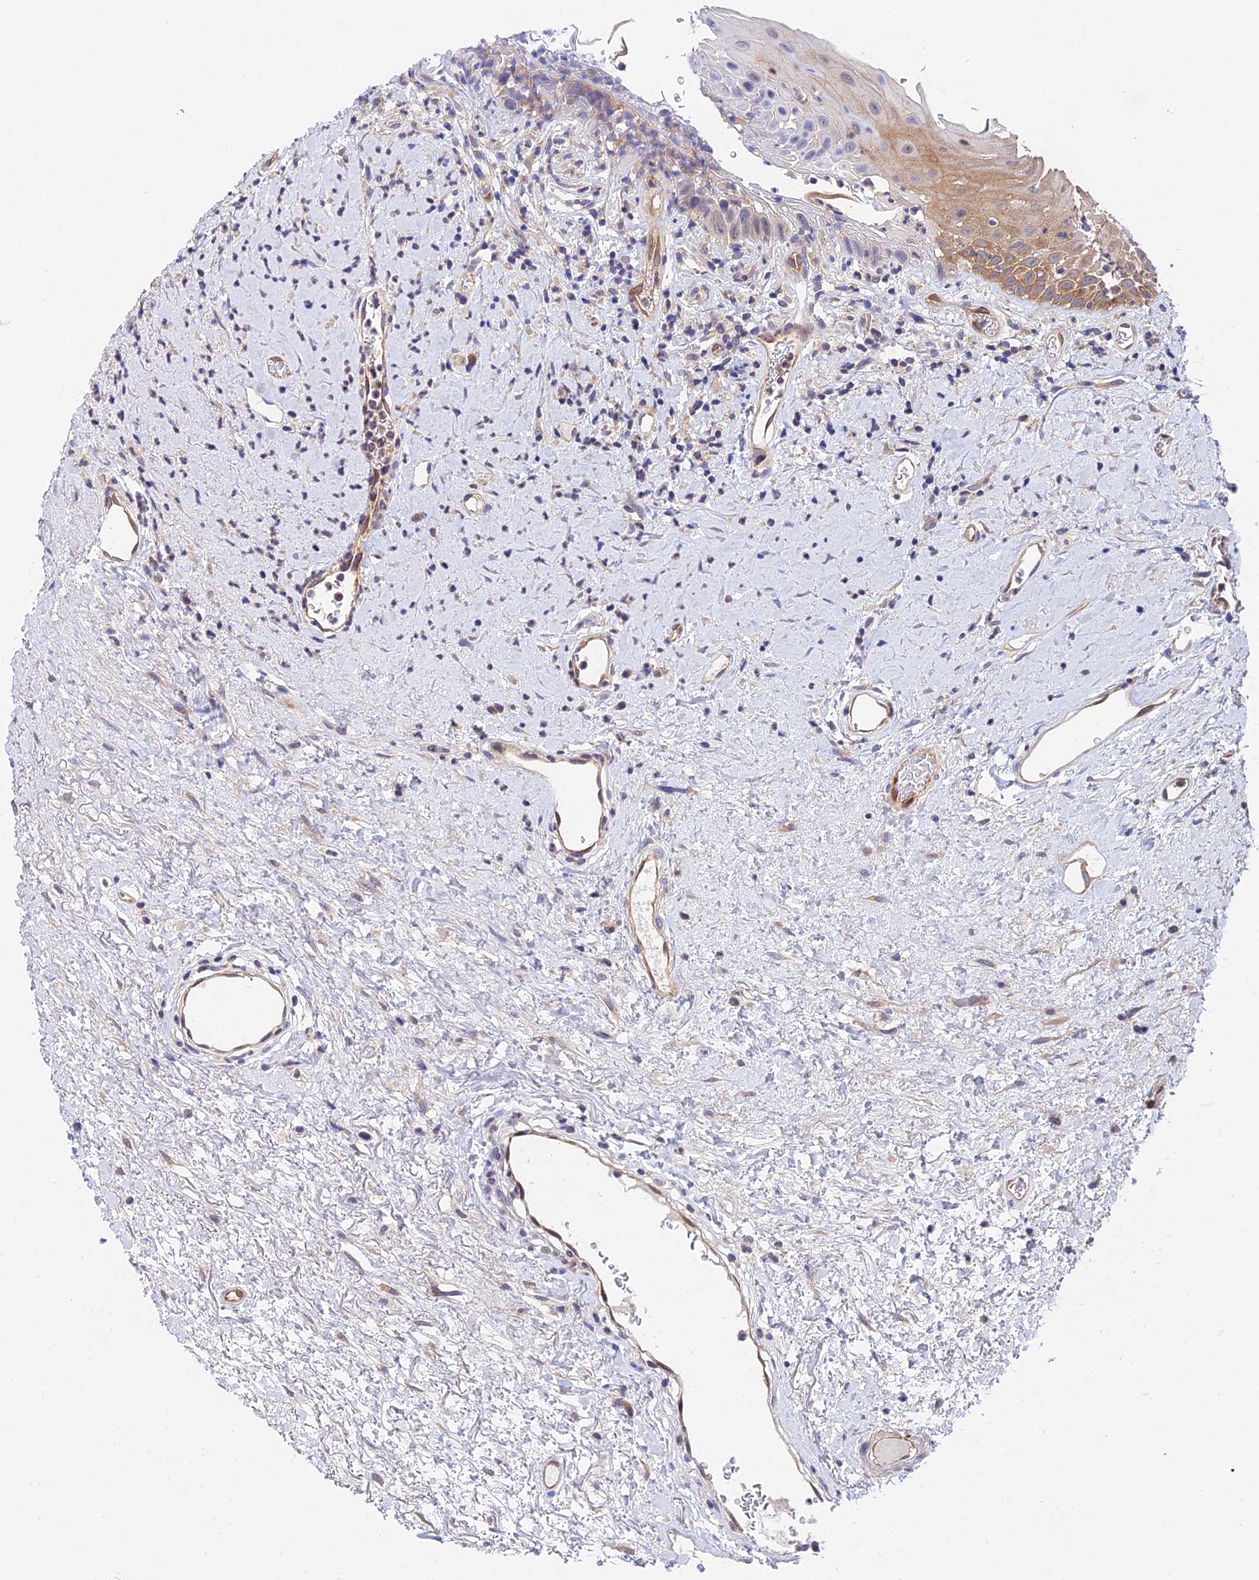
{"staining": {"intensity": "moderate", "quantity": "25%-75%", "location": "cytoplasmic/membranous"}, "tissue": "oral mucosa", "cell_type": "Squamous epithelial cells", "image_type": "normal", "snomed": [{"axis": "morphology", "description": "Normal tissue, NOS"}, {"axis": "topography", "description": "Oral tissue"}], "caption": "The photomicrograph shows a brown stain indicating the presence of a protein in the cytoplasmic/membranous of squamous epithelial cells in oral mucosa.", "gene": "PPP2R2A", "patient": {"sex": "female", "age": 76}}